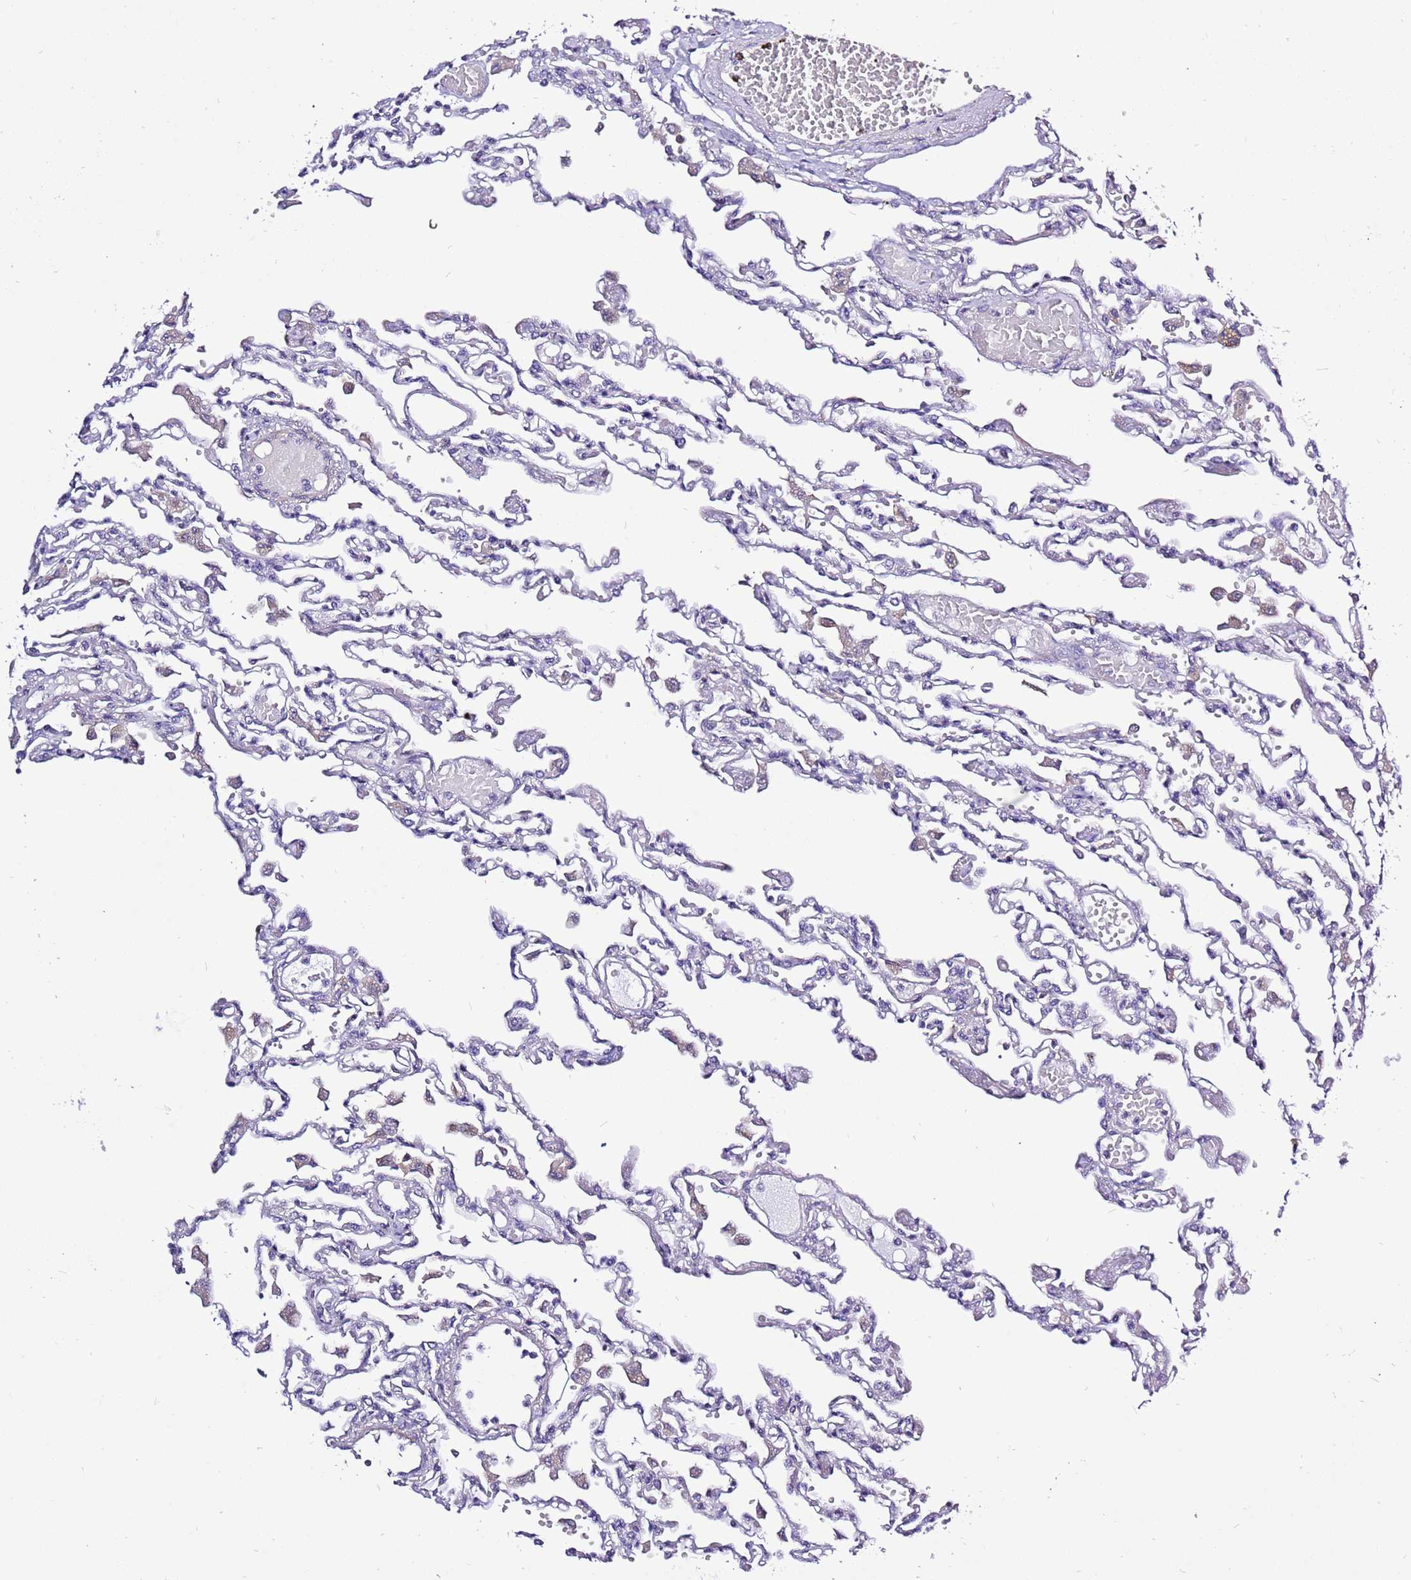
{"staining": {"intensity": "negative", "quantity": "none", "location": "none"}, "tissue": "lung", "cell_type": "Alveolar cells", "image_type": "normal", "snomed": [{"axis": "morphology", "description": "Normal tissue, NOS"}, {"axis": "topography", "description": "Bronchus"}, {"axis": "topography", "description": "Lung"}], "caption": "Immunohistochemistry of unremarkable lung reveals no positivity in alveolar cells.", "gene": "GLCE", "patient": {"sex": "female", "age": 49}}